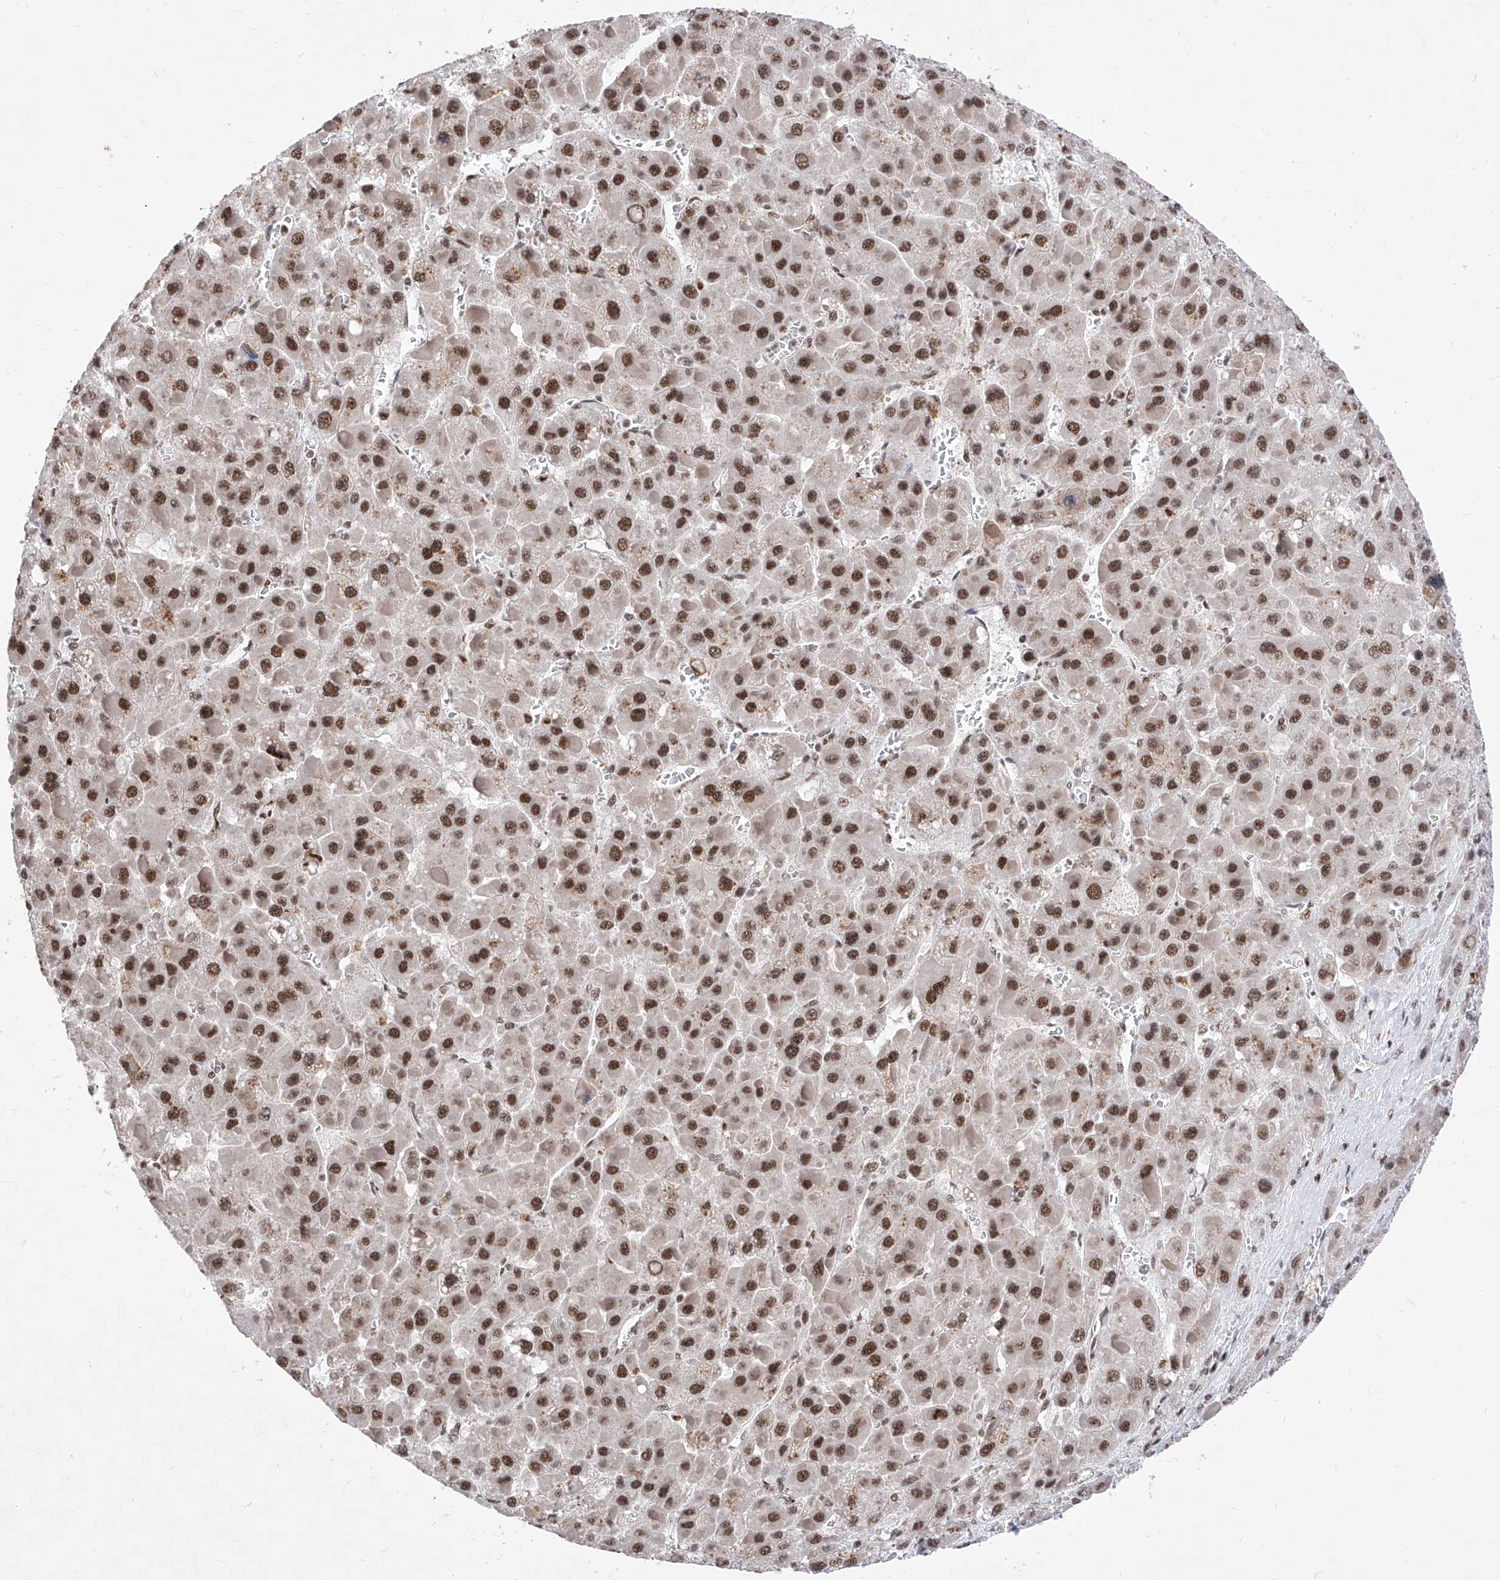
{"staining": {"intensity": "moderate", "quantity": ">75%", "location": "nuclear"}, "tissue": "liver cancer", "cell_type": "Tumor cells", "image_type": "cancer", "snomed": [{"axis": "morphology", "description": "Carcinoma, Hepatocellular, NOS"}, {"axis": "topography", "description": "Liver"}], "caption": "High-power microscopy captured an immunohistochemistry (IHC) micrograph of liver hepatocellular carcinoma, revealing moderate nuclear expression in approximately >75% of tumor cells. The protein of interest is shown in brown color, while the nuclei are stained blue.", "gene": "PHF5A", "patient": {"sex": "female", "age": 73}}